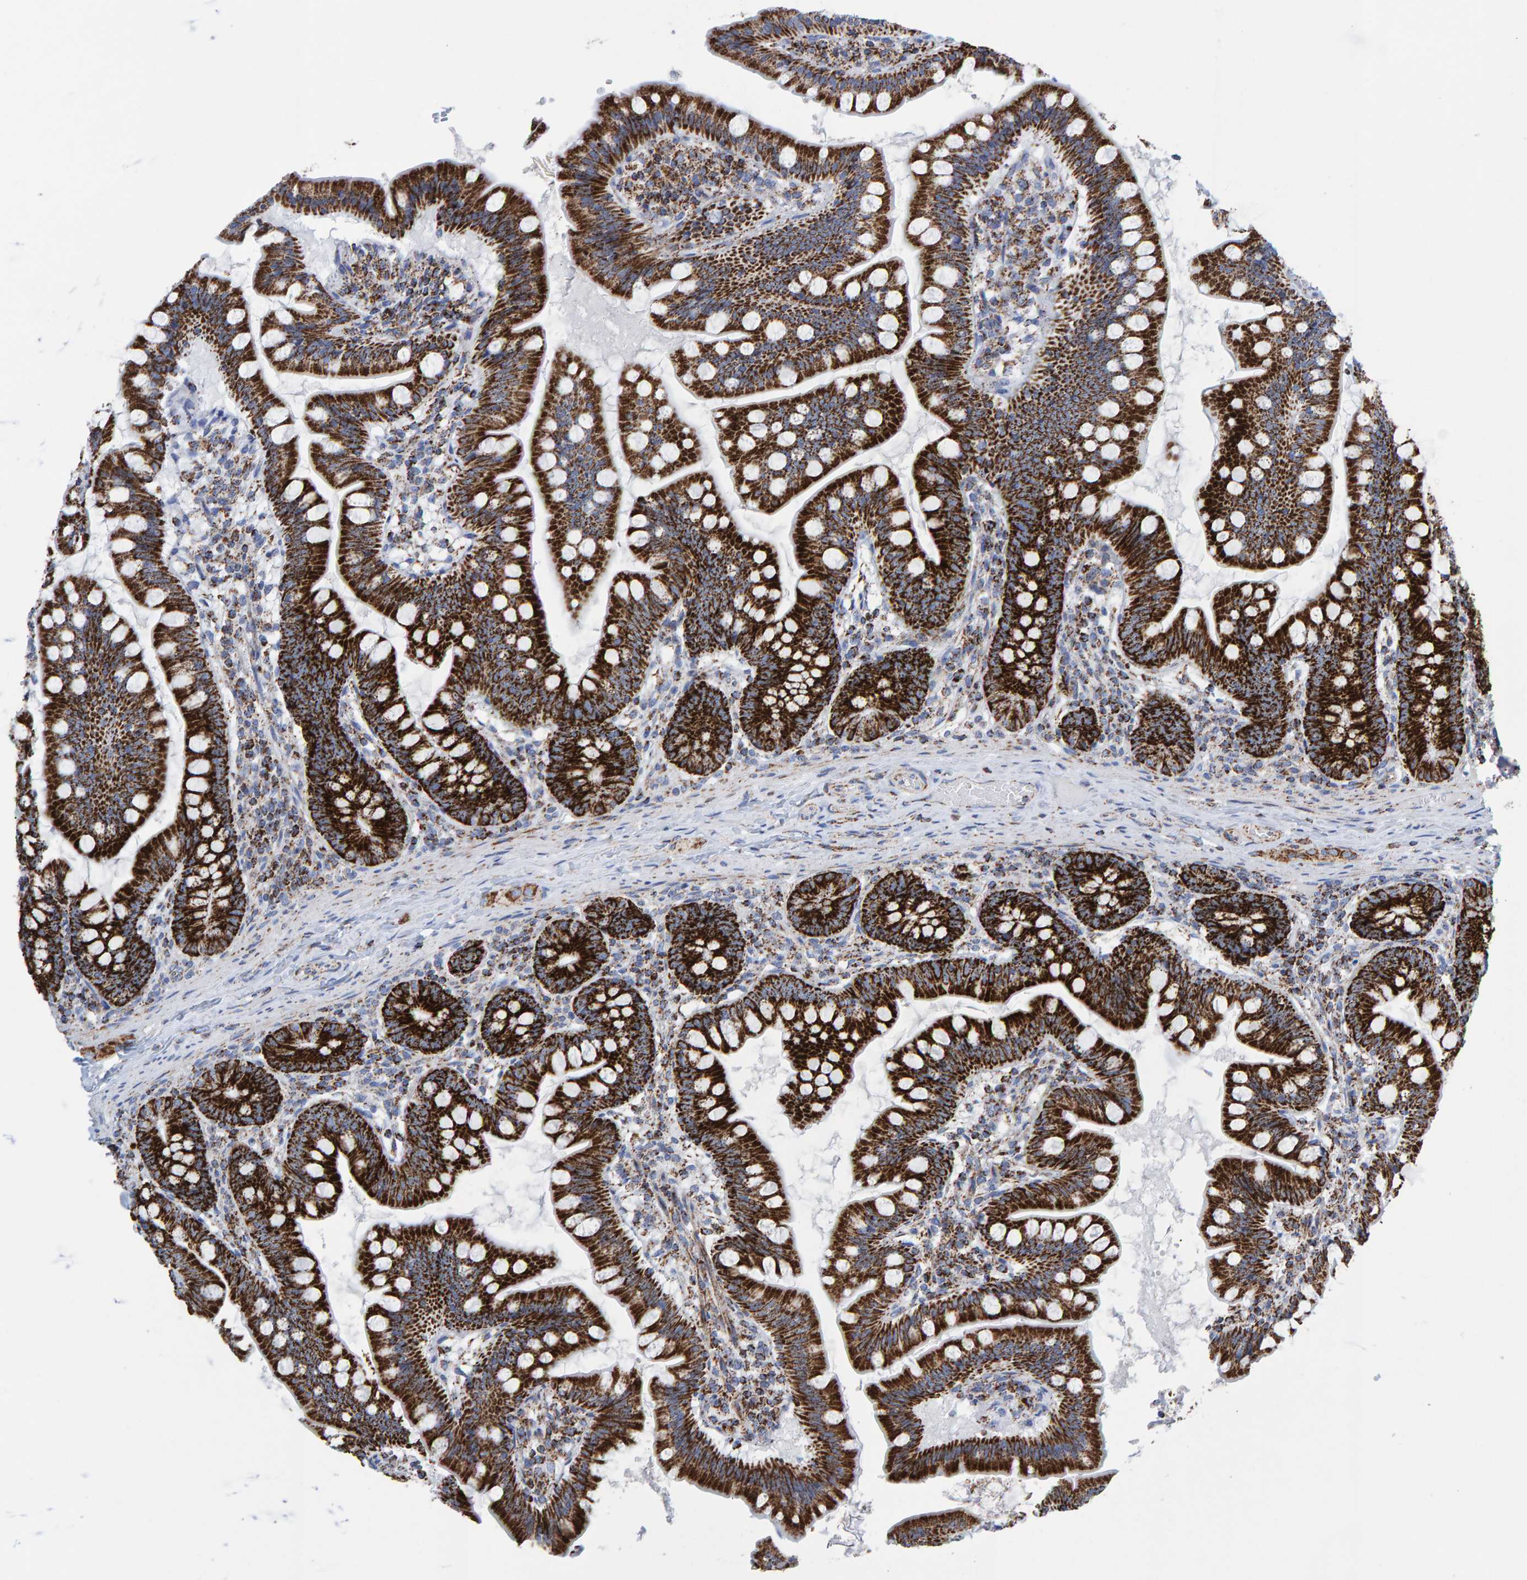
{"staining": {"intensity": "strong", "quantity": ">75%", "location": "cytoplasmic/membranous"}, "tissue": "small intestine", "cell_type": "Glandular cells", "image_type": "normal", "snomed": [{"axis": "morphology", "description": "Normal tissue, NOS"}, {"axis": "topography", "description": "Small intestine"}], "caption": "Protein staining demonstrates strong cytoplasmic/membranous staining in approximately >75% of glandular cells in unremarkable small intestine.", "gene": "ENSG00000262660", "patient": {"sex": "male", "age": 7}}